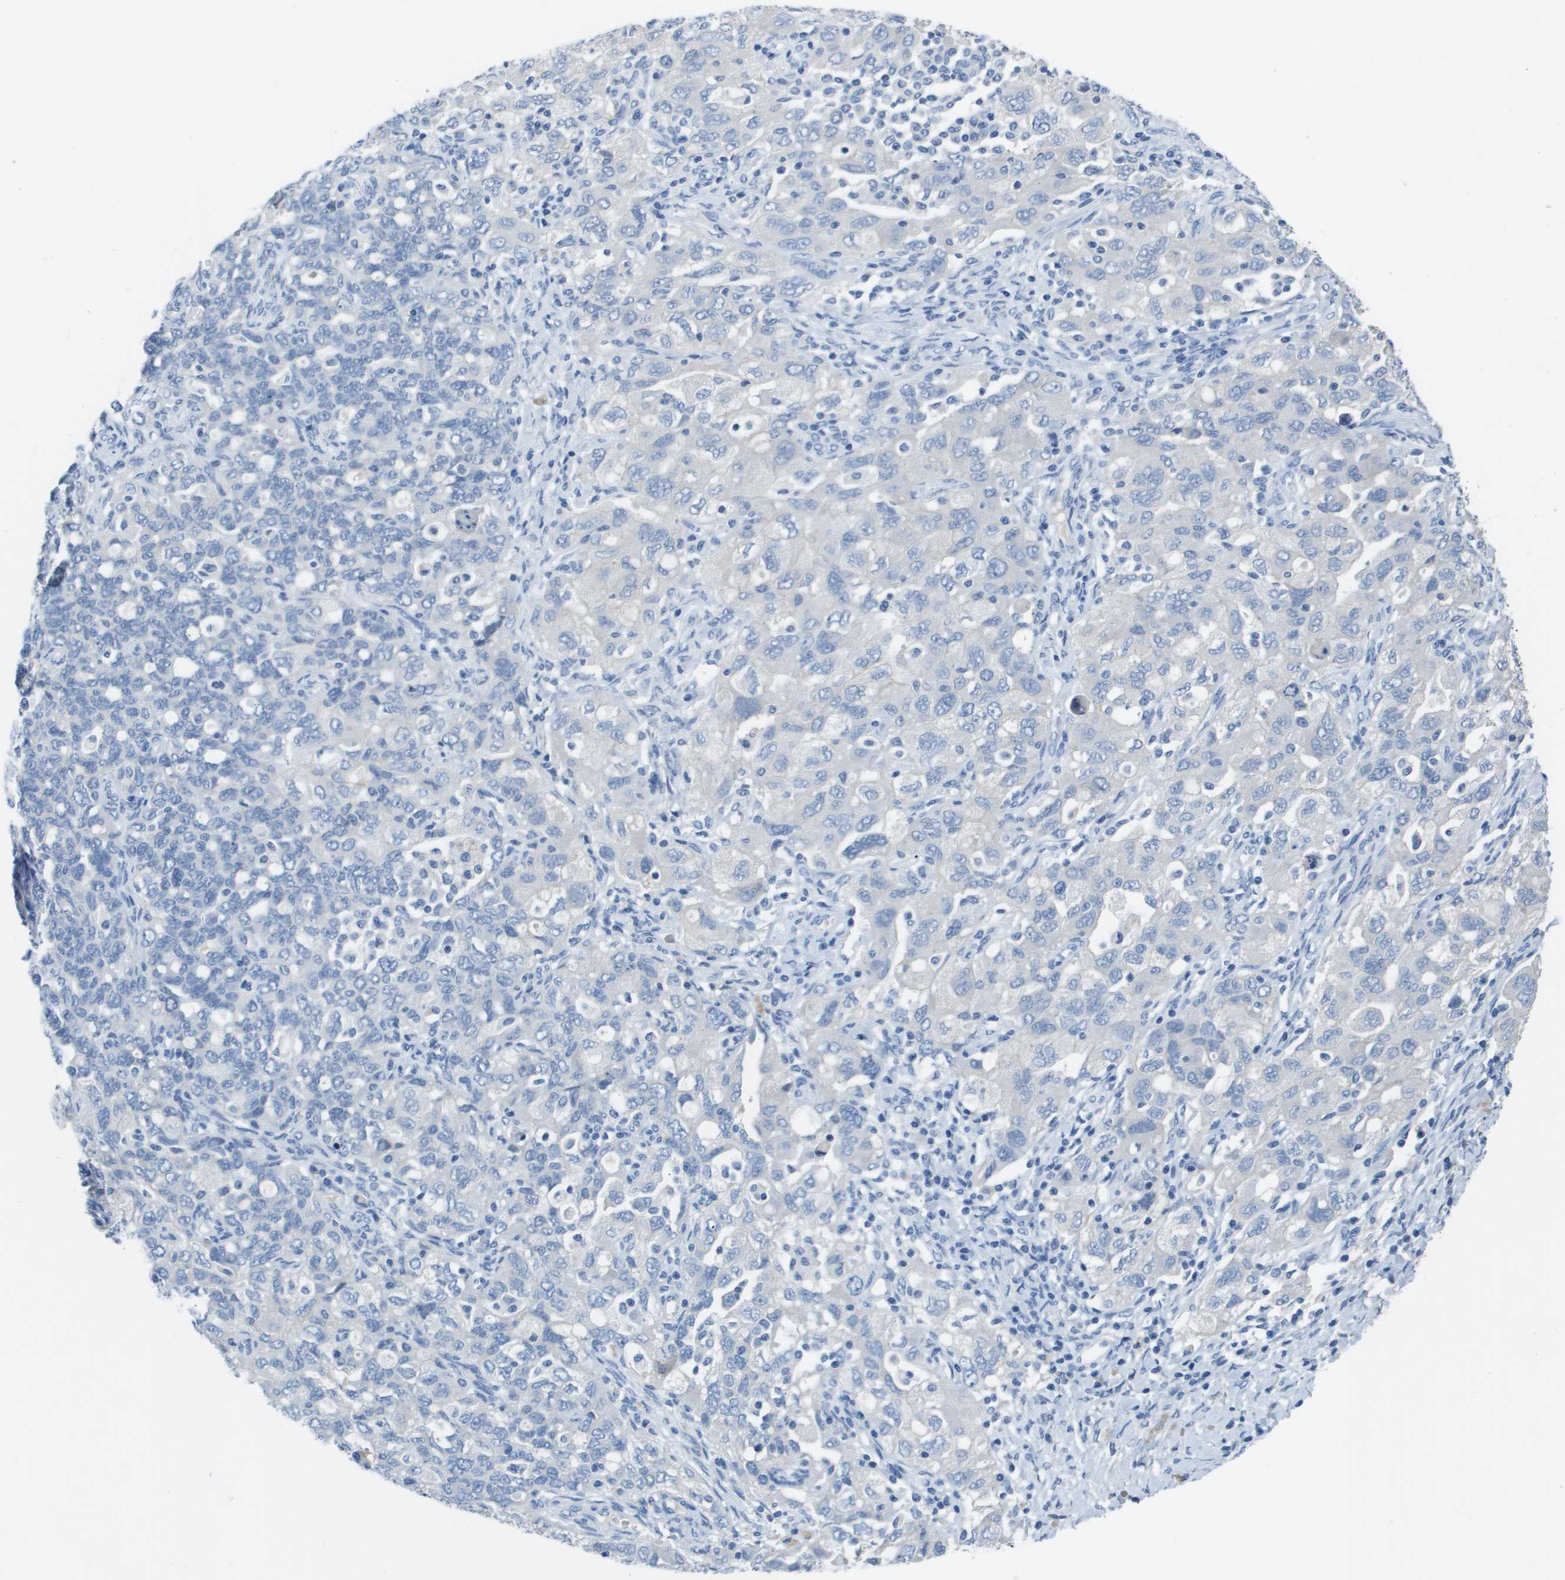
{"staining": {"intensity": "negative", "quantity": "none", "location": "none"}, "tissue": "ovarian cancer", "cell_type": "Tumor cells", "image_type": "cancer", "snomed": [{"axis": "morphology", "description": "Carcinoma, NOS"}, {"axis": "morphology", "description": "Cystadenocarcinoma, serous, NOS"}, {"axis": "topography", "description": "Ovary"}], "caption": "This is an immunohistochemistry (IHC) micrograph of carcinoma (ovarian). There is no staining in tumor cells.", "gene": "NCS1", "patient": {"sex": "female", "age": 69}}